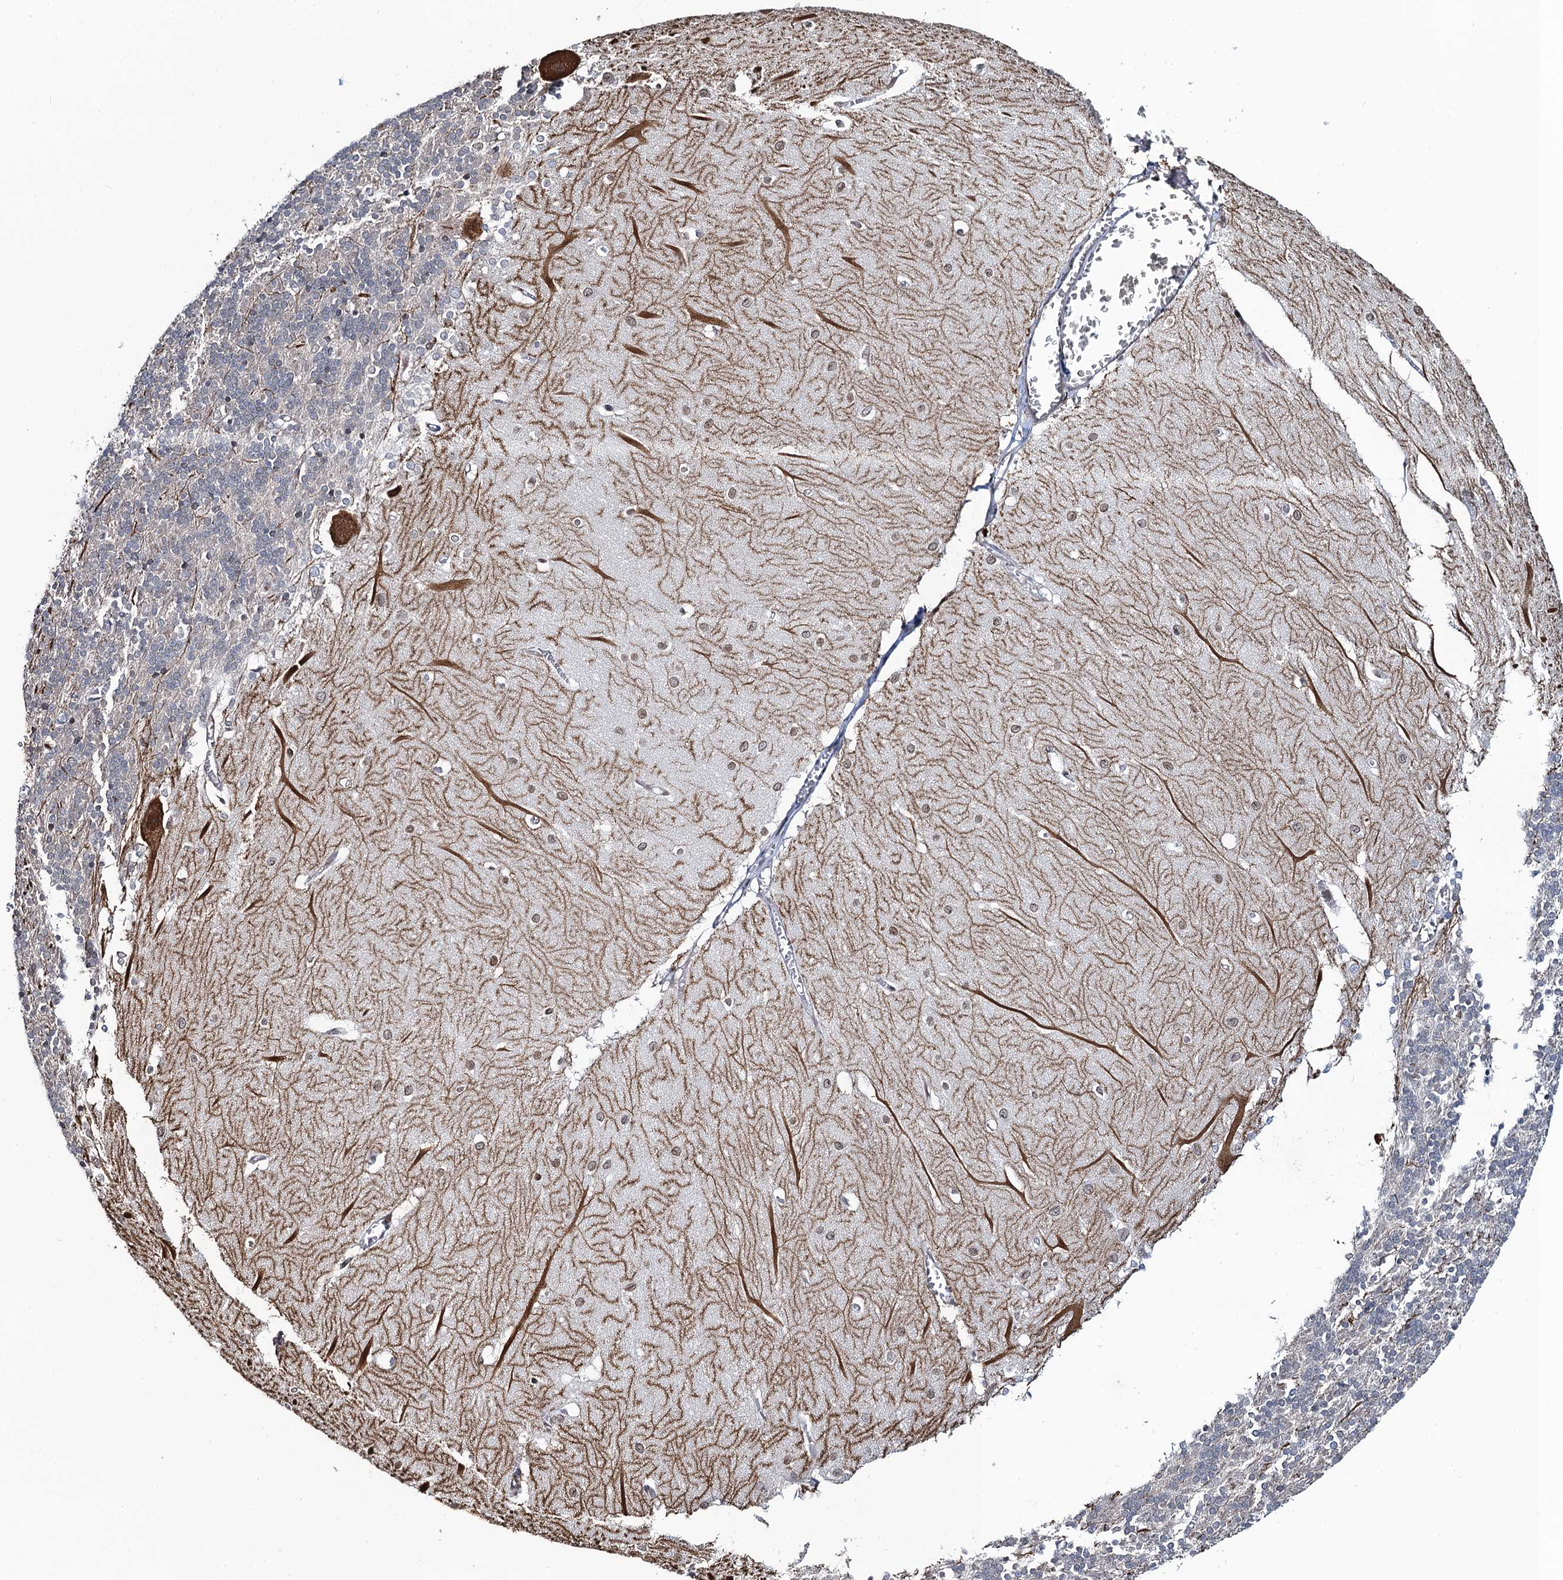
{"staining": {"intensity": "negative", "quantity": "none", "location": "none"}, "tissue": "cerebellum", "cell_type": "Cells in granular layer", "image_type": "normal", "snomed": [{"axis": "morphology", "description": "Normal tissue, NOS"}, {"axis": "topography", "description": "Cerebellum"}], "caption": "The micrograph demonstrates no significant expression in cells in granular layer of cerebellum.", "gene": "TOX3", "patient": {"sex": "male", "age": 37}}